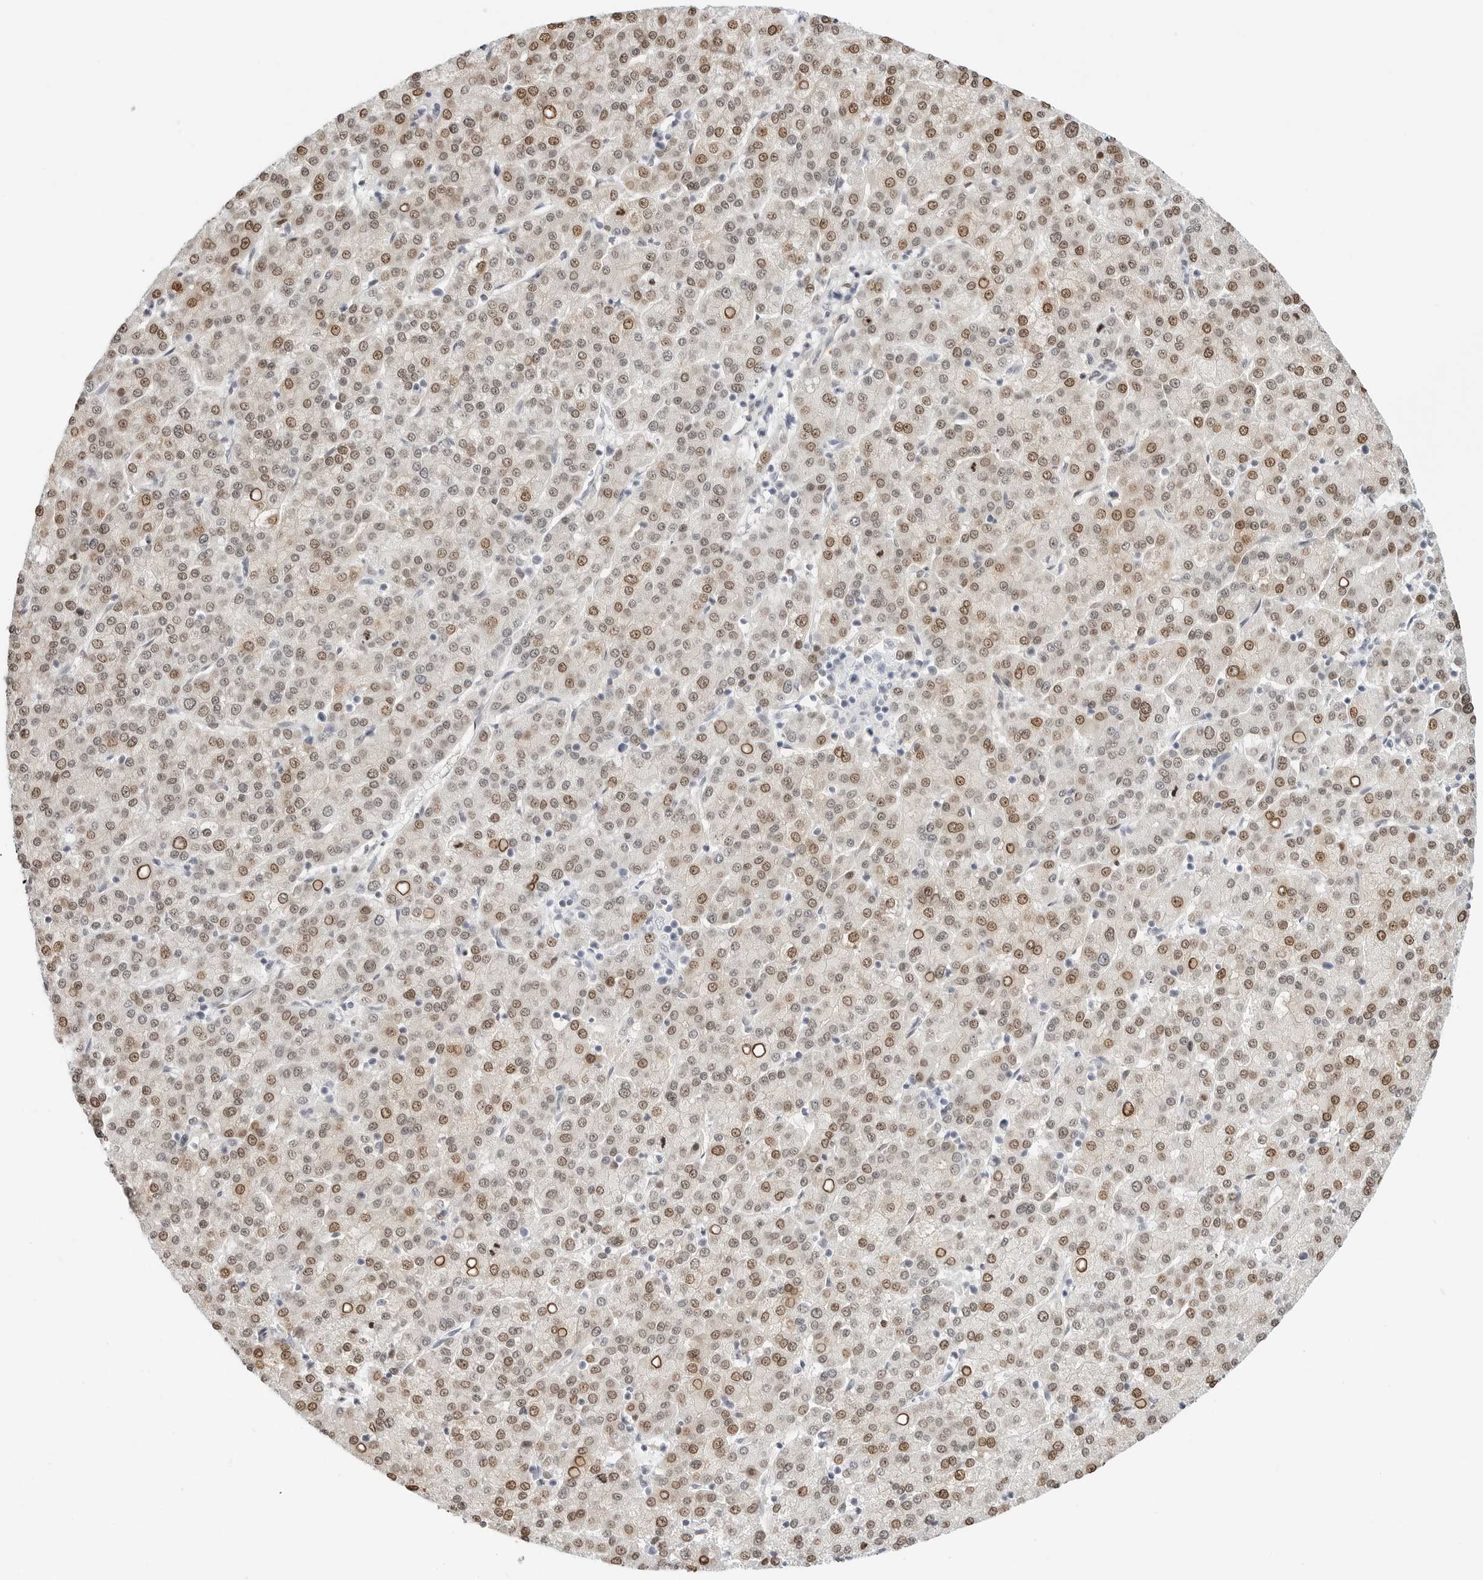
{"staining": {"intensity": "moderate", "quantity": ">75%", "location": "nuclear"}, "tissue": "liver cancer", "cell_type": "Tumor cells", "image_type": "cancer", "snomed": [{"axis": "morphology", "description": "Carcinoma, Hepatocellular, NOS"}, {"axis": "topography", "description": "Liver"}], "caption": "Liver cancer was stained to show a protein in brown. There is medium levels of moderate nuclear expression in about >75% of tumor cells.", "gene": "SPIDR", "patient": {"sex": "female", "age": 58}}